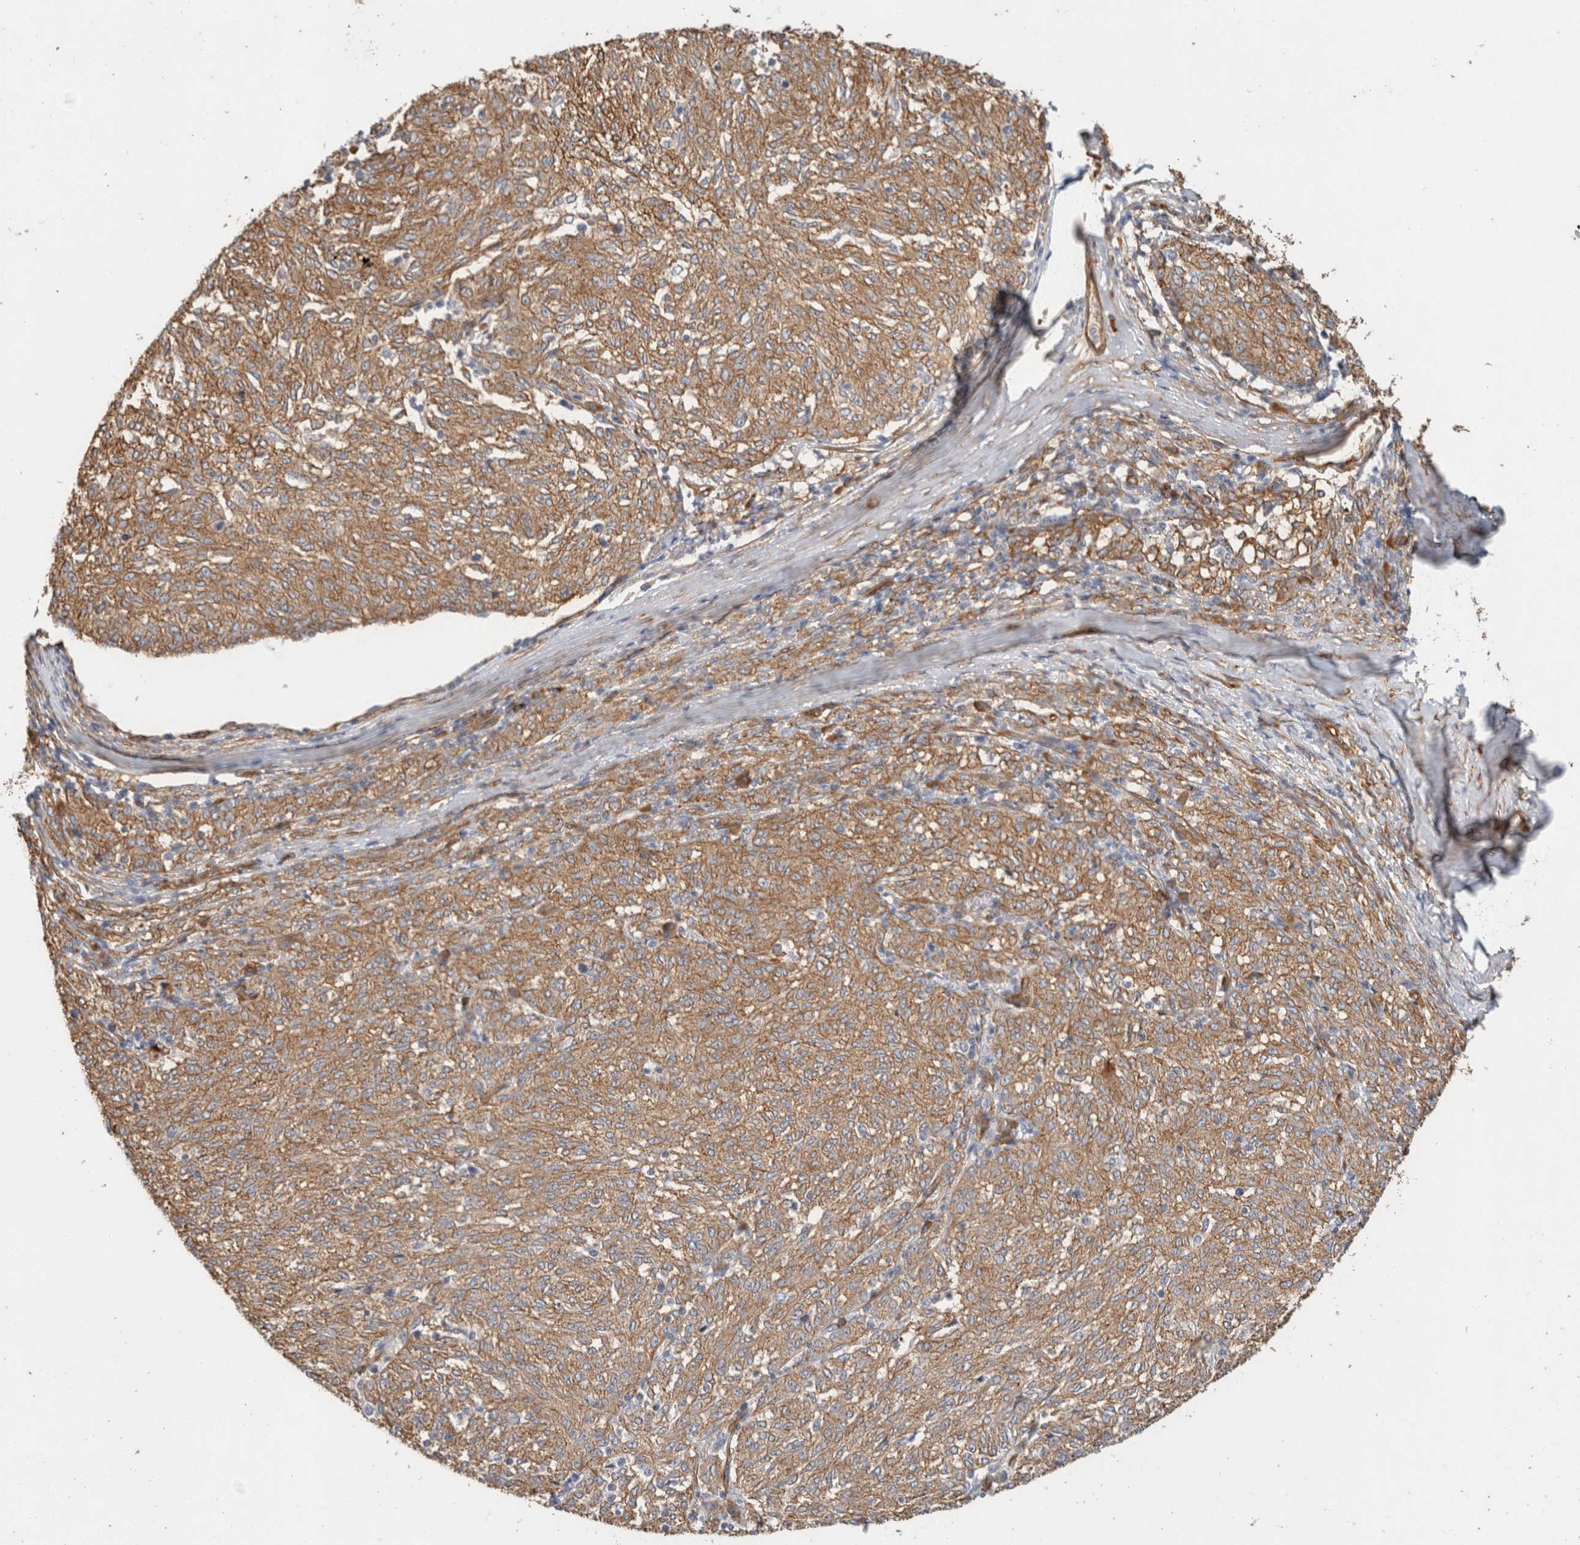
{"staining": {"intensity": "moderate", "quantity": ">75%", "location": "cytoplasmic/membranous"}, "tissue": "melanoma", "cell_type": "Tumor cells", "image_type": "cancer", "snomed": [{"axis": "morphology", "description": "Malignant melanoma, NOS"}, {"axis": "topography", "description": "Skin"}], "caption": "Immunohistochemical staining of melanoma exhibits moderate cytoplasmic/membranous protein positivity in approximately >75% of tumor cells.", "gene": "JMJD4", "patient": {"sex": "female", "age": 72}}